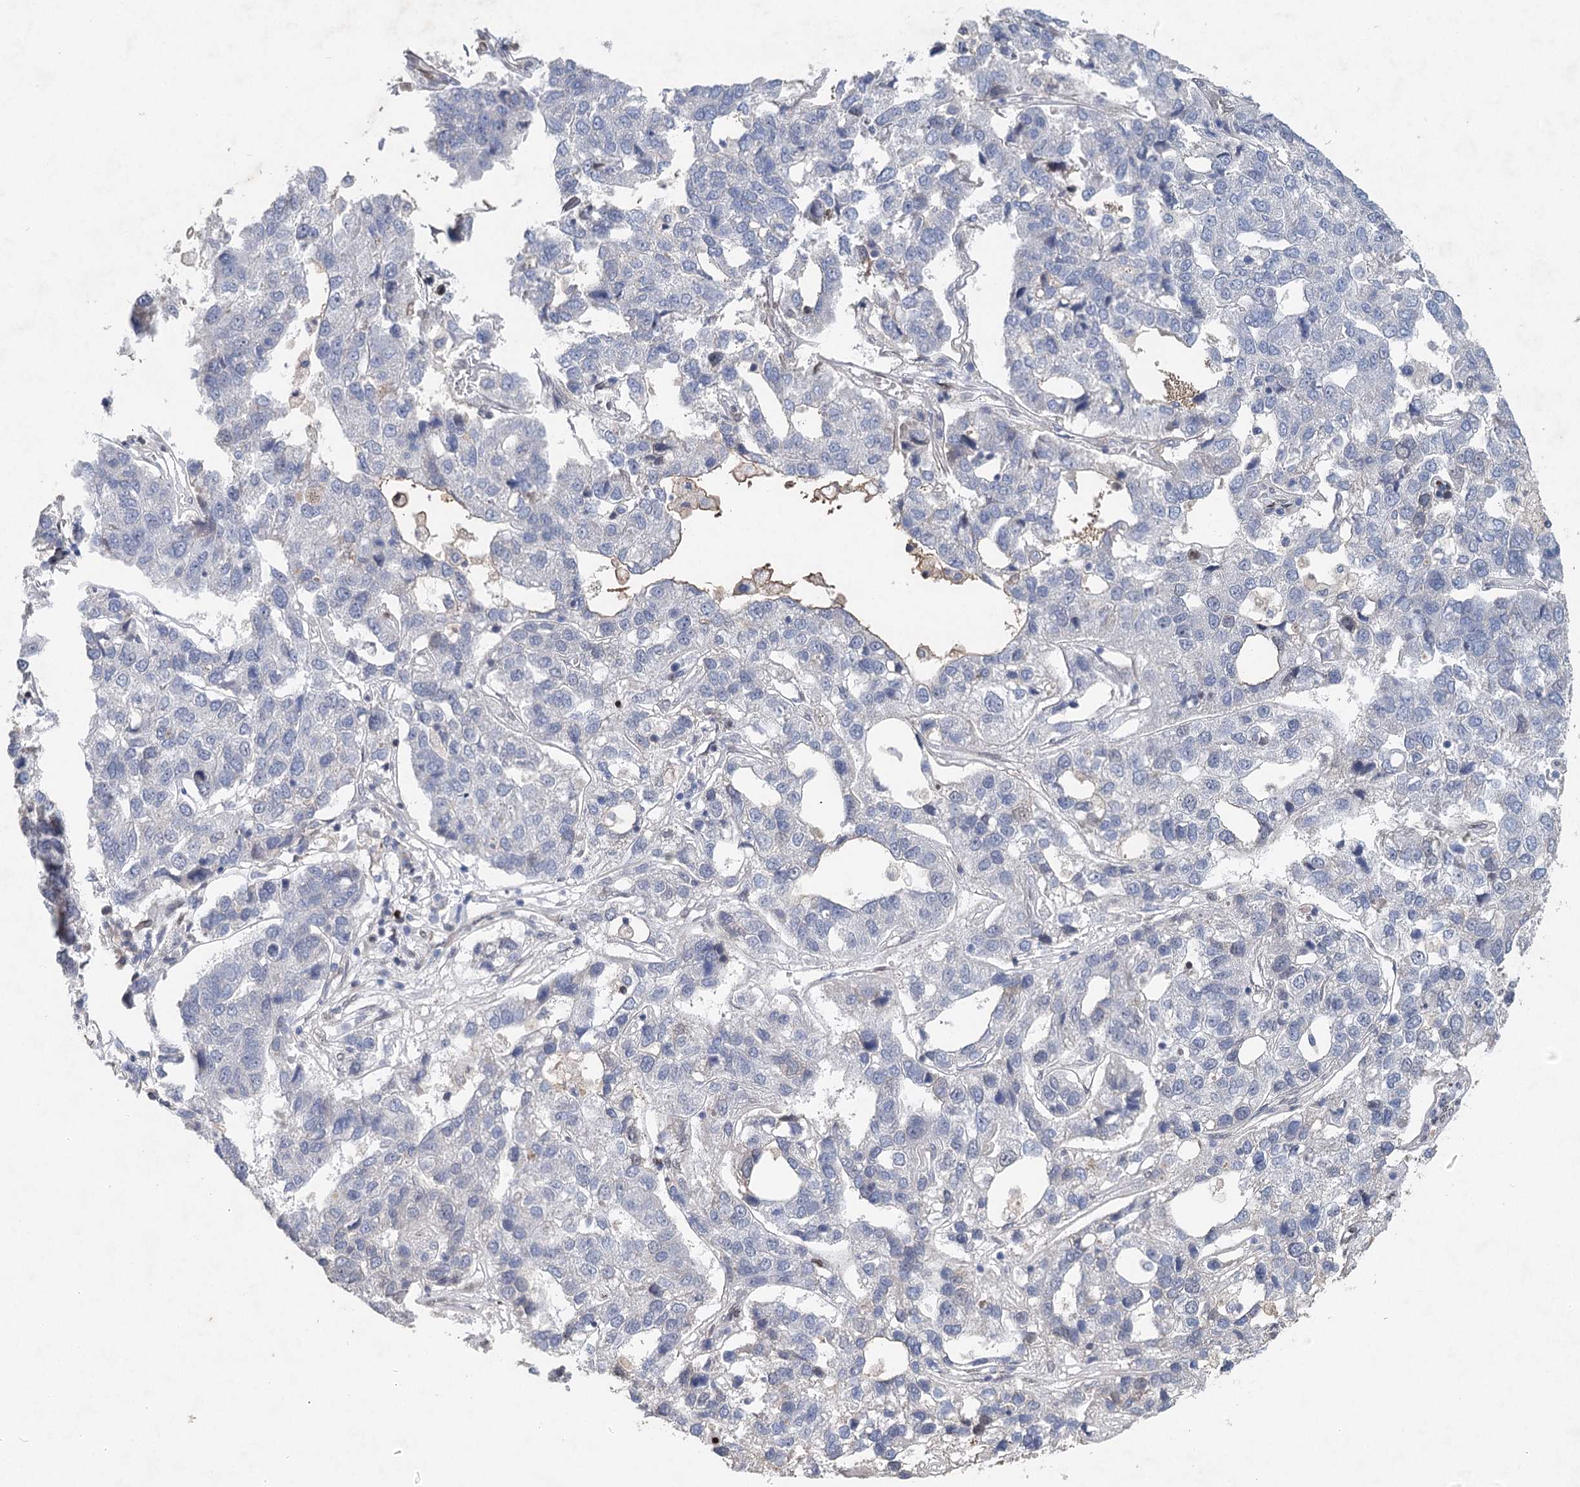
{"staining": {"intensity": "negative", "quantity": "none", "location": "none"}, "tissue": "pancreatic cancer", "cell_type": "Tumor cells", "image_type": "cancer", "snomed": [{"axis": "morphology", "description": "Adenocarcinoma, NOS"}, {"axis": "topography", "description": "Pancreas"}], "caption": "Adenocarcinoma (pancreatic) was stained to show a protein in brown. There is no significant staining in tumor cells. (Stains: DAB immunohistochemistry (IHC) with hematoxylin counter stain, Microscopy: brightfield microscopy at high magnification).", "gene": "FRMD4A", "patient": {"sex": "female", "age": 61}}